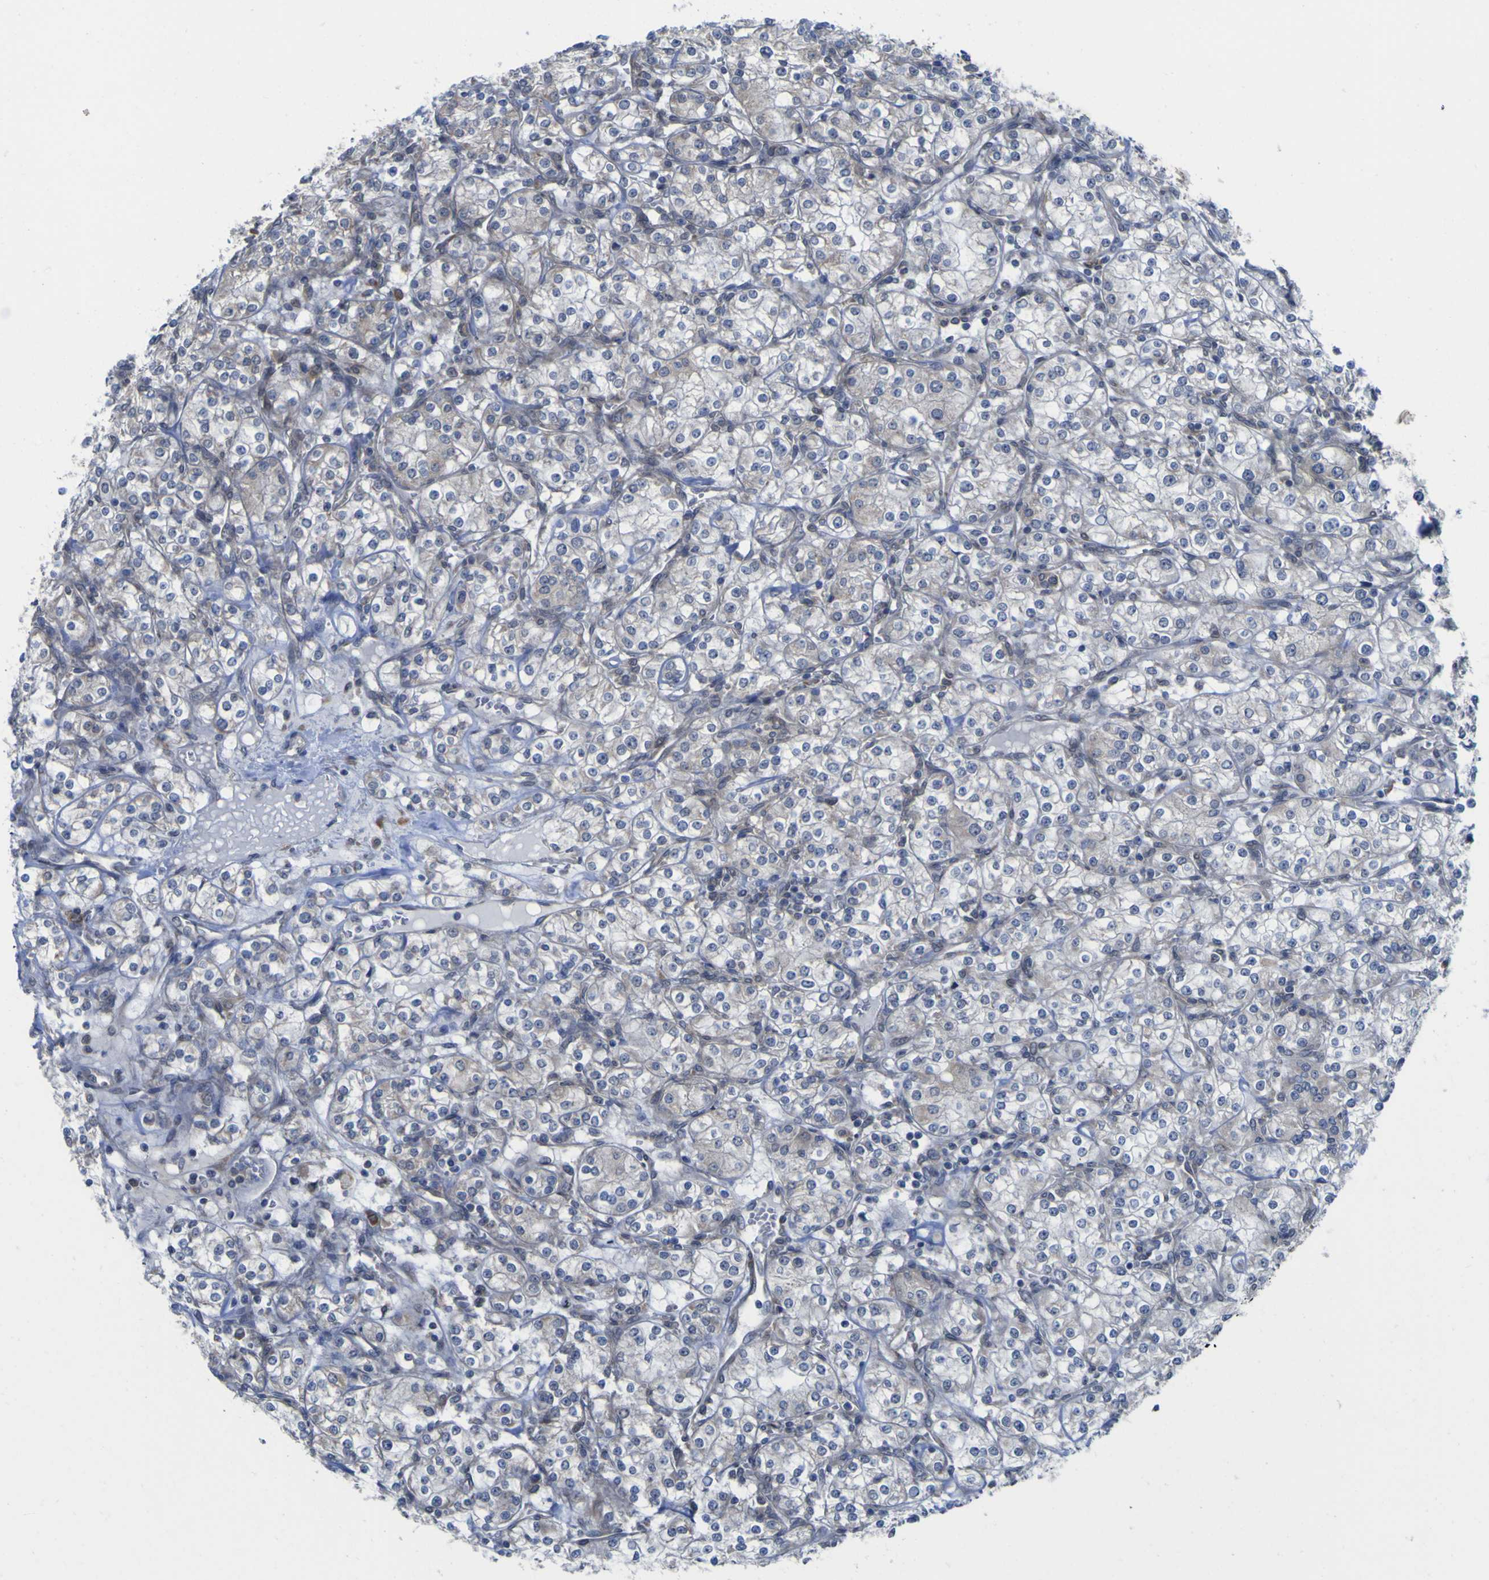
{"staining": {"intensity": "negative", "quantity": "none", "location": "none"}, "tissue": "renal cancer", "cell_type": "Tumor cells", "image_type": "cancer", "snomed": [{"axis": "morphology", "description": "Adenocarcinoma, NOS"}, {"axis": "topography", "description": "Kidney"}], "caption": "High magnification brightfield microscopy of renal cancer (adenocarcinoma) stained with DAB (brown) and counterstained with hematoxylin (blue): tumor cells show no significant staining.", "gene": "TNFRSF11A", "patient": {"sex": "male", "age": 77}}